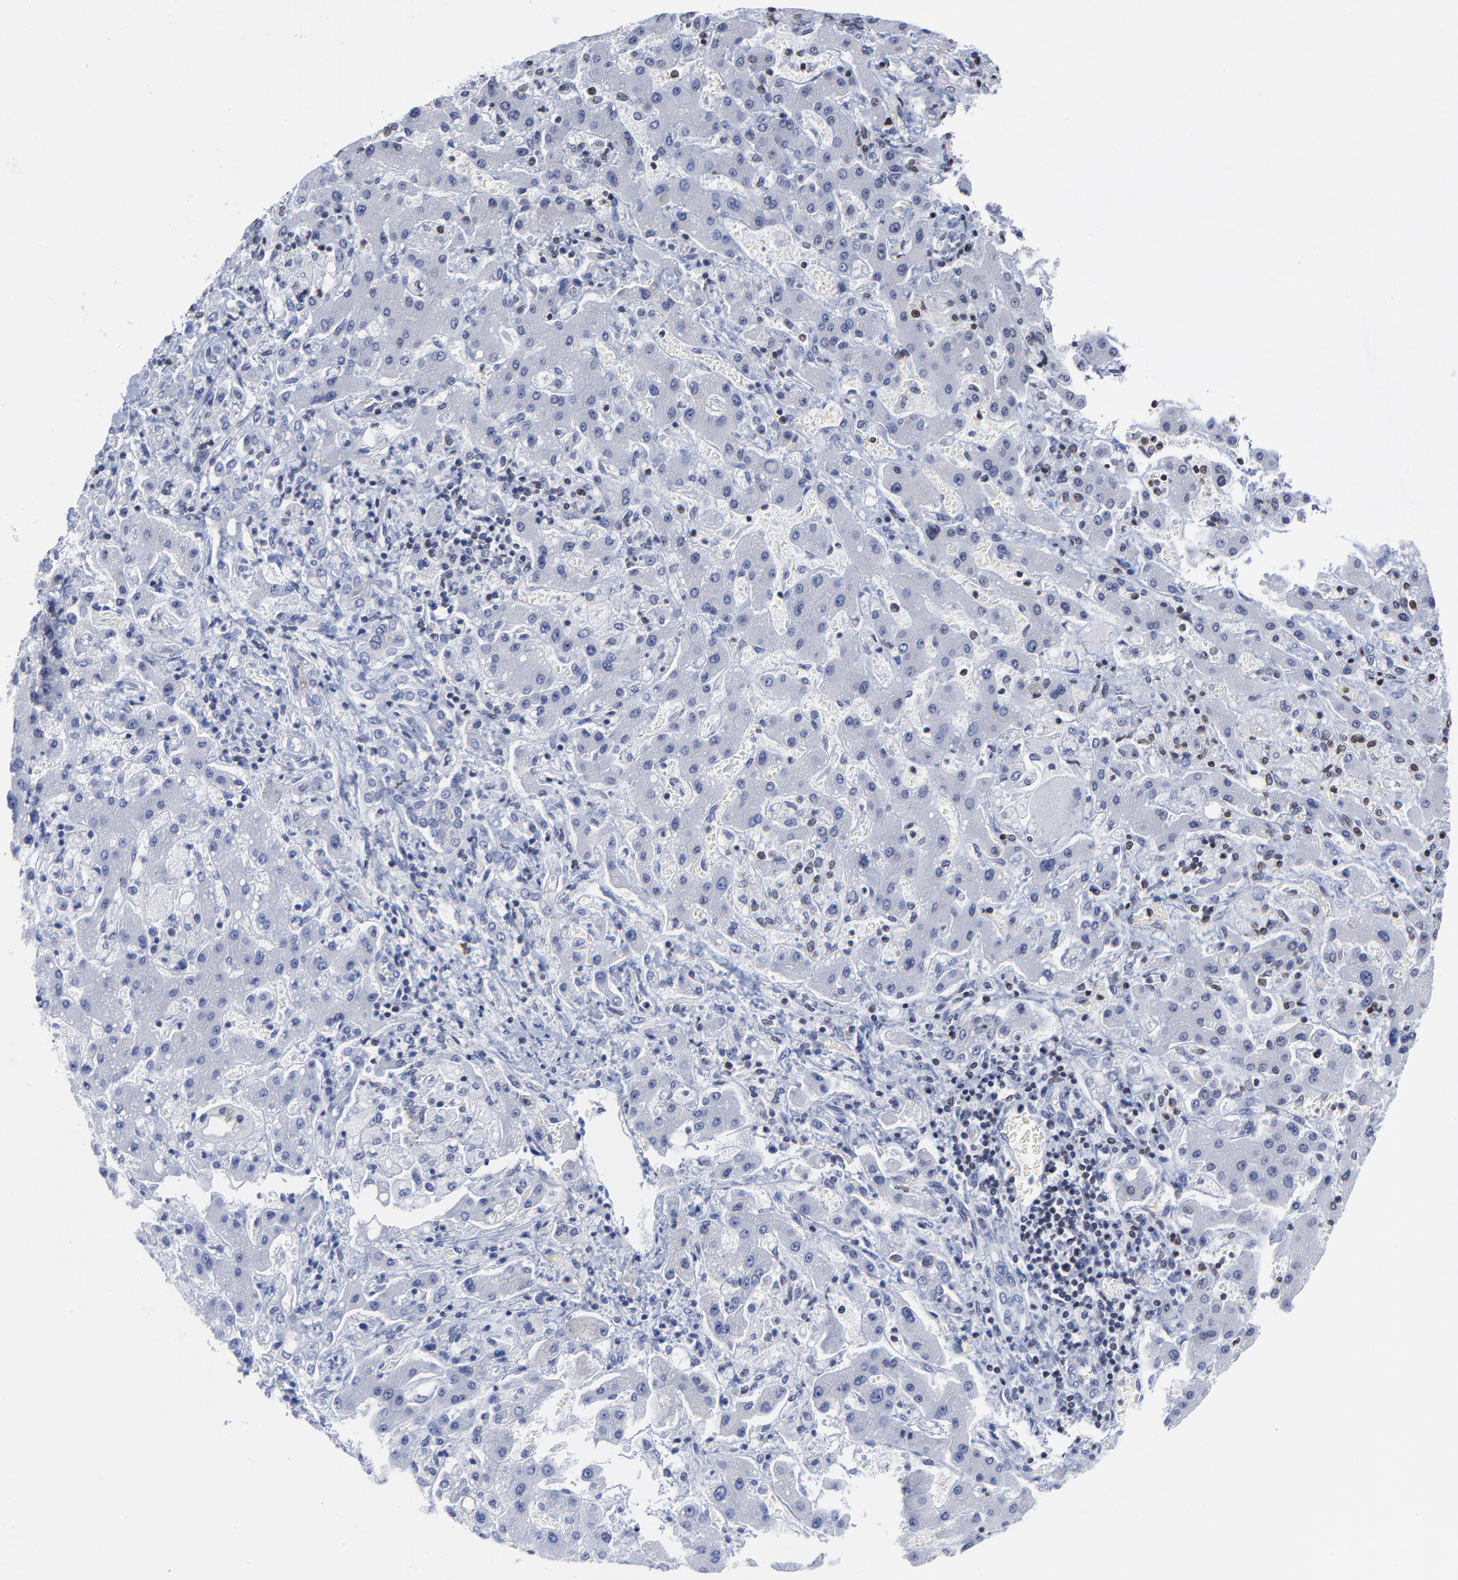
{"staining": {"intensity": "negative", "quantity": "none", "location": "none"}, "tissue": "liver cancer", "cell_type": "Tumor cells", "image_type": "cancer", "snomed": [{"axis": "morphology", "description": "Cholangiocarcinoma"}, {"axis": "topography", "description": "Liver"}], "caption": "Liver cholangiocarcinoma stained for a protein using immunohistochemistry displays no expression tumor cells.", "gene": "THAP7", "patient": {"sex": "male", "age": 50}}